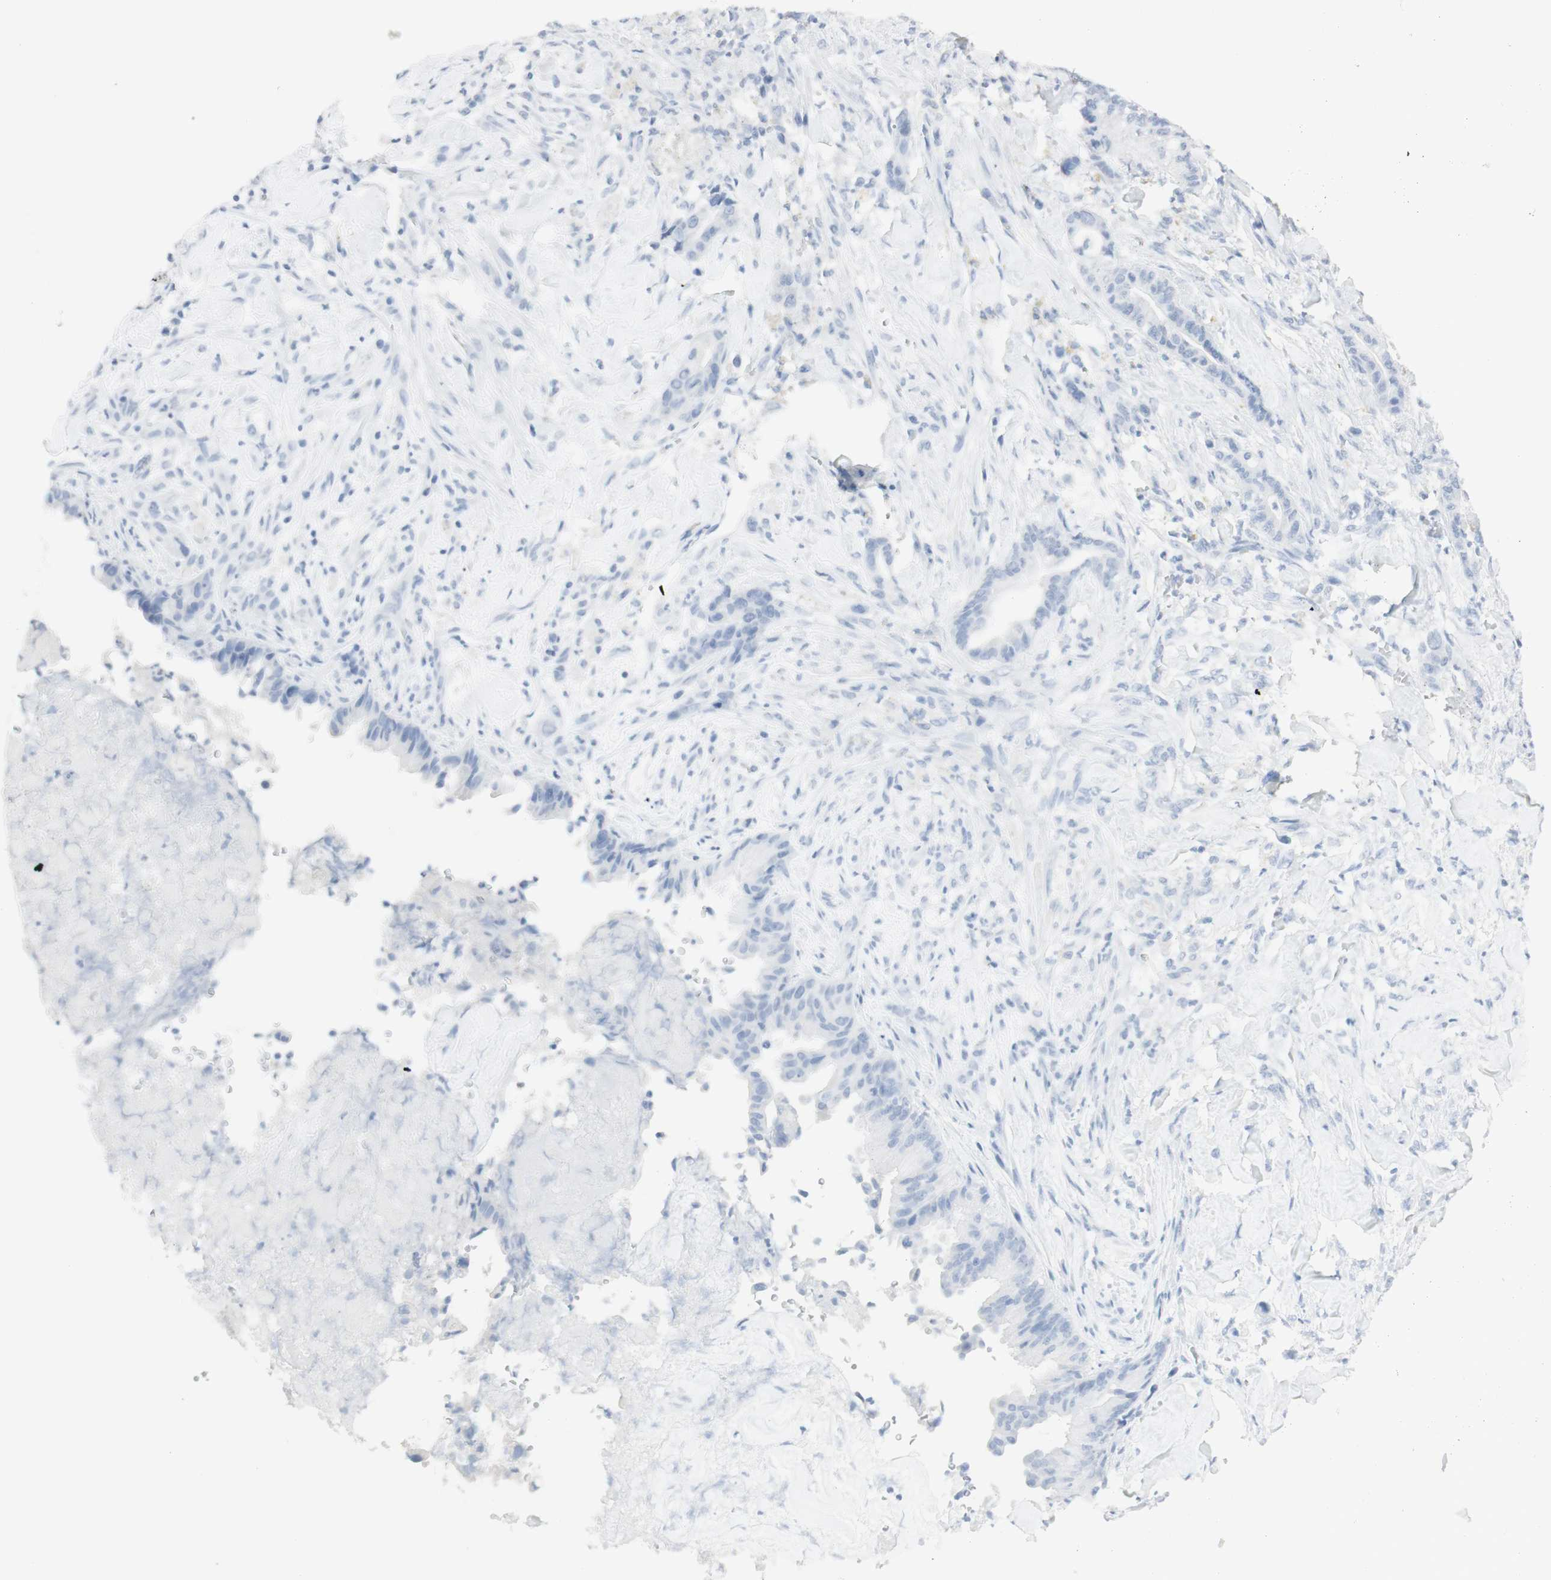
{"staining": {"intensity": "negative", "quantity": "none", "location": "none"}, "tissue": "liver cancer", "cell_type": "Tumor cells", "image_type": "cancer", "snomed": [{"axis": "morphology", "description": "Cholangiocarcinoma"}, {"axis": "topography", "description": "Liver"}], "caption": "The immunohistochemistry histopathology image has no significant positivity in tumor cells of liver cancer (cholangiocarcinoma) tissue.", "gene": "NAPSA", "patient": {"sex": "female", "age": 67}}